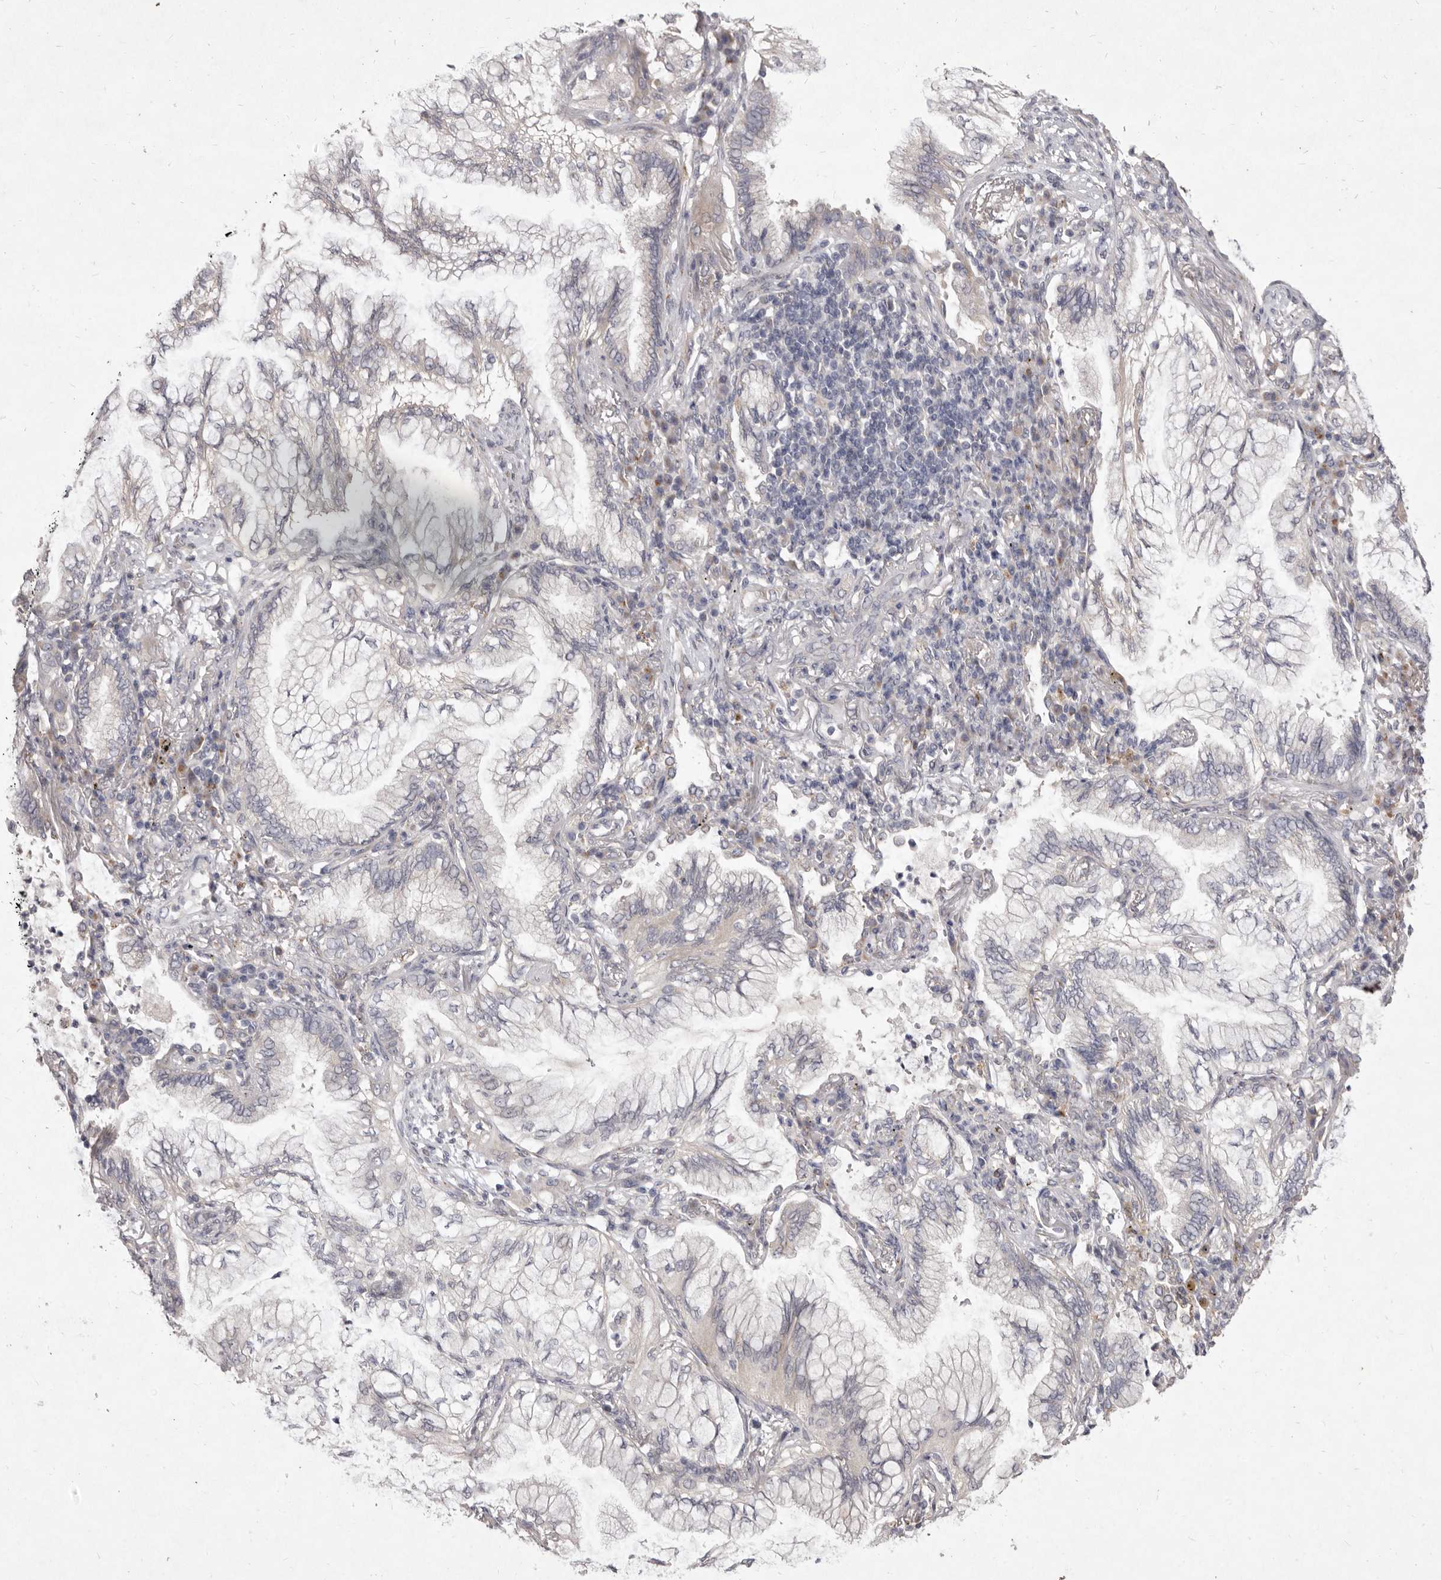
{"staining": {"intensity": "negative", "quantity": "none", "location": "none"}, "tissue": "lung cancer", "cell_type": "Tumor cells", "image_type": "cancer", "snomed": [{"axis": "morphology", "description": "Adenocarcinoma, NOS"}, {"axis": "topography", "description": "Lung"}], "caption": "Immunohistochemistry (IHC) histopathology image of human lung cancer stained for a protein (brown), which exhibits no expression in tumor cells.", "gene": "P2RX6", "patient": {"sex": "female", "age": 70}}